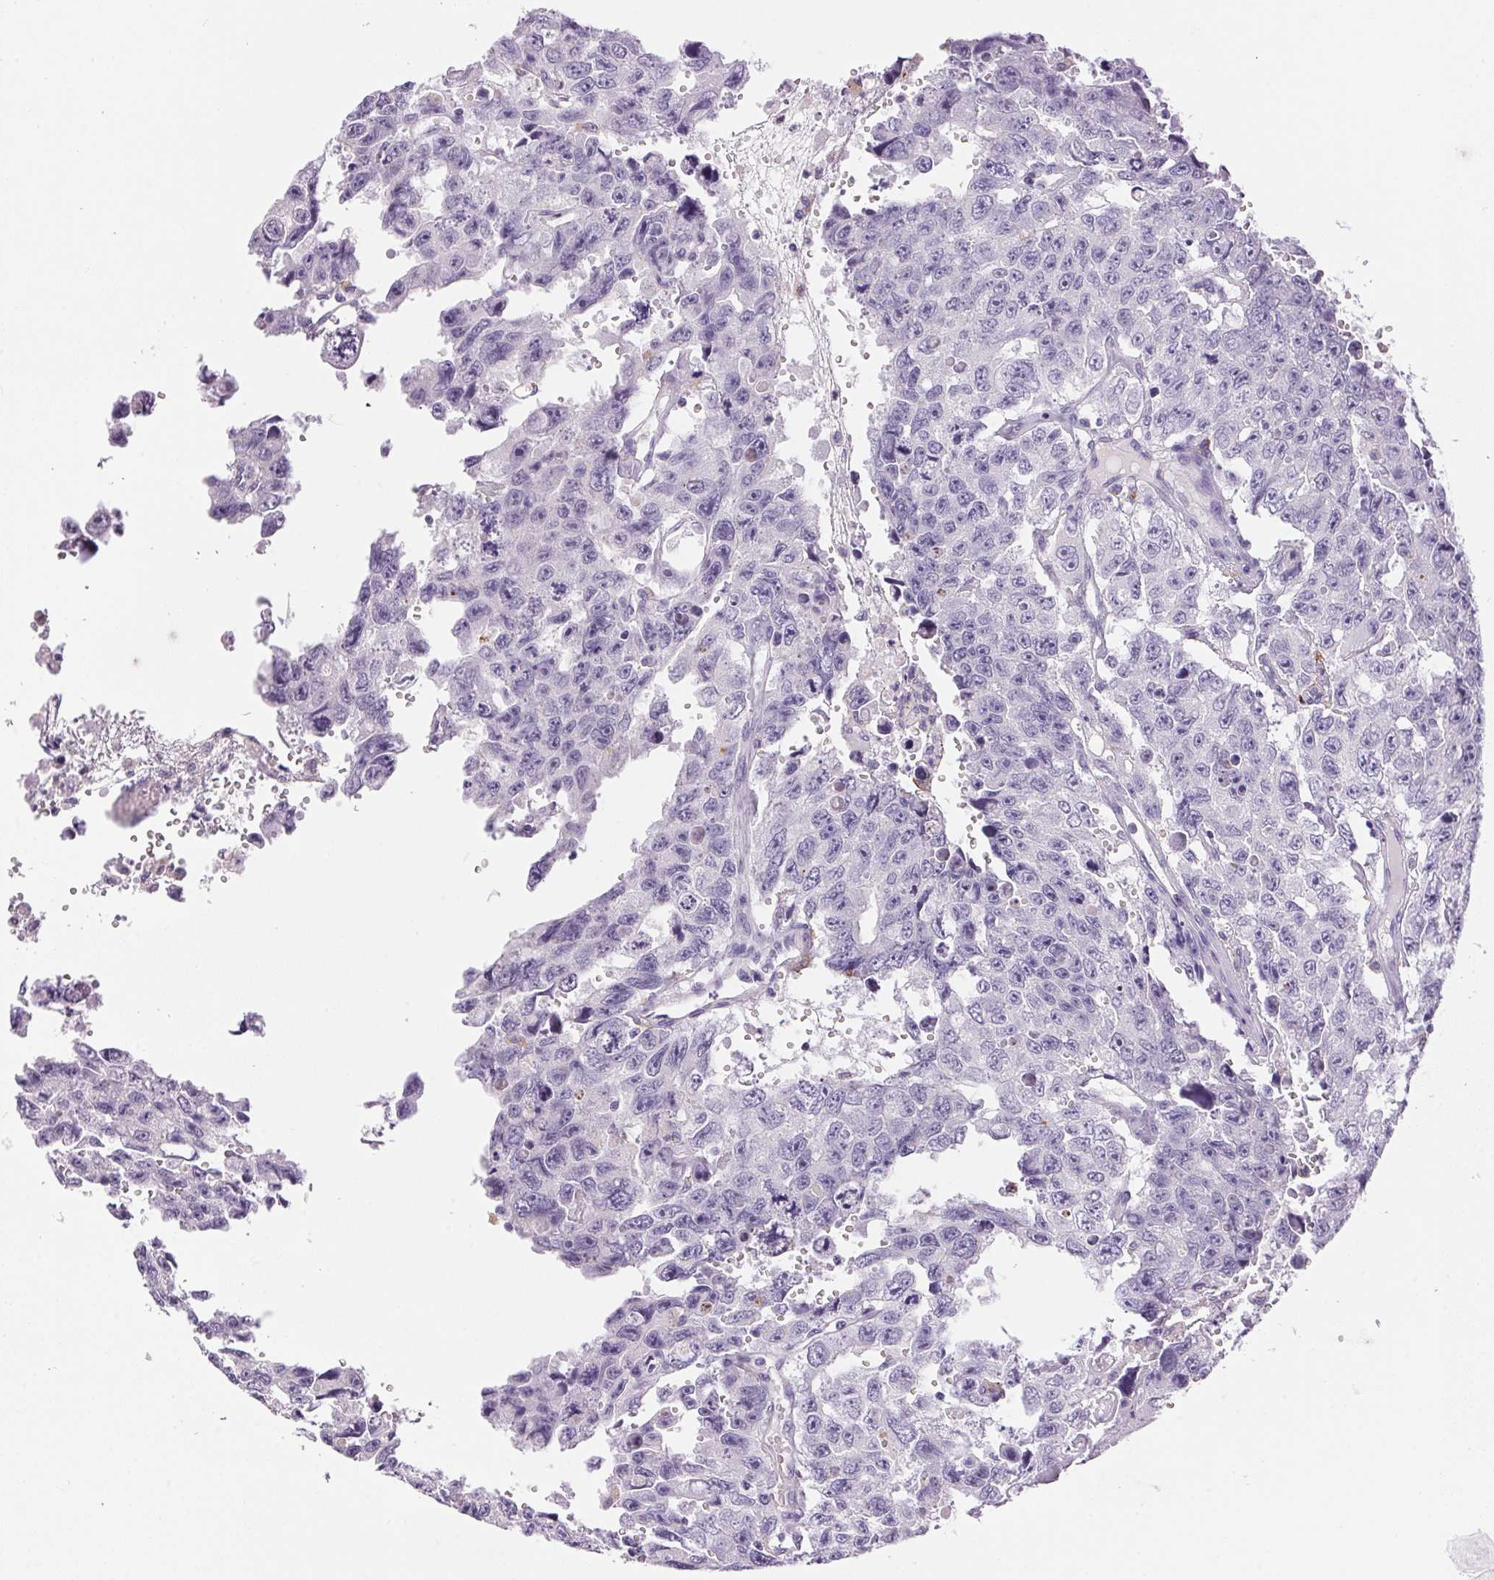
{"staining": {"intensity": "negative", "quantity": "none", "location": "none"}, "tissue": "testis cancer", "cell_type": "Tumor cells", "image_type": "cancer", "snomed": [{"axis": "morphology", "description": "Seminoma, NOS"}, {"axis": "topography", "description": "Testis"}], "caption": "Immunohistochemical staining of testis seminoma demonstrates no significant expression in tumor cells. (DAB (3,3'-diaminobenzidine) IHC, high magnification).", "gene": "PNLIPRP3", "patient": {"sex": "male", "age": 26}}